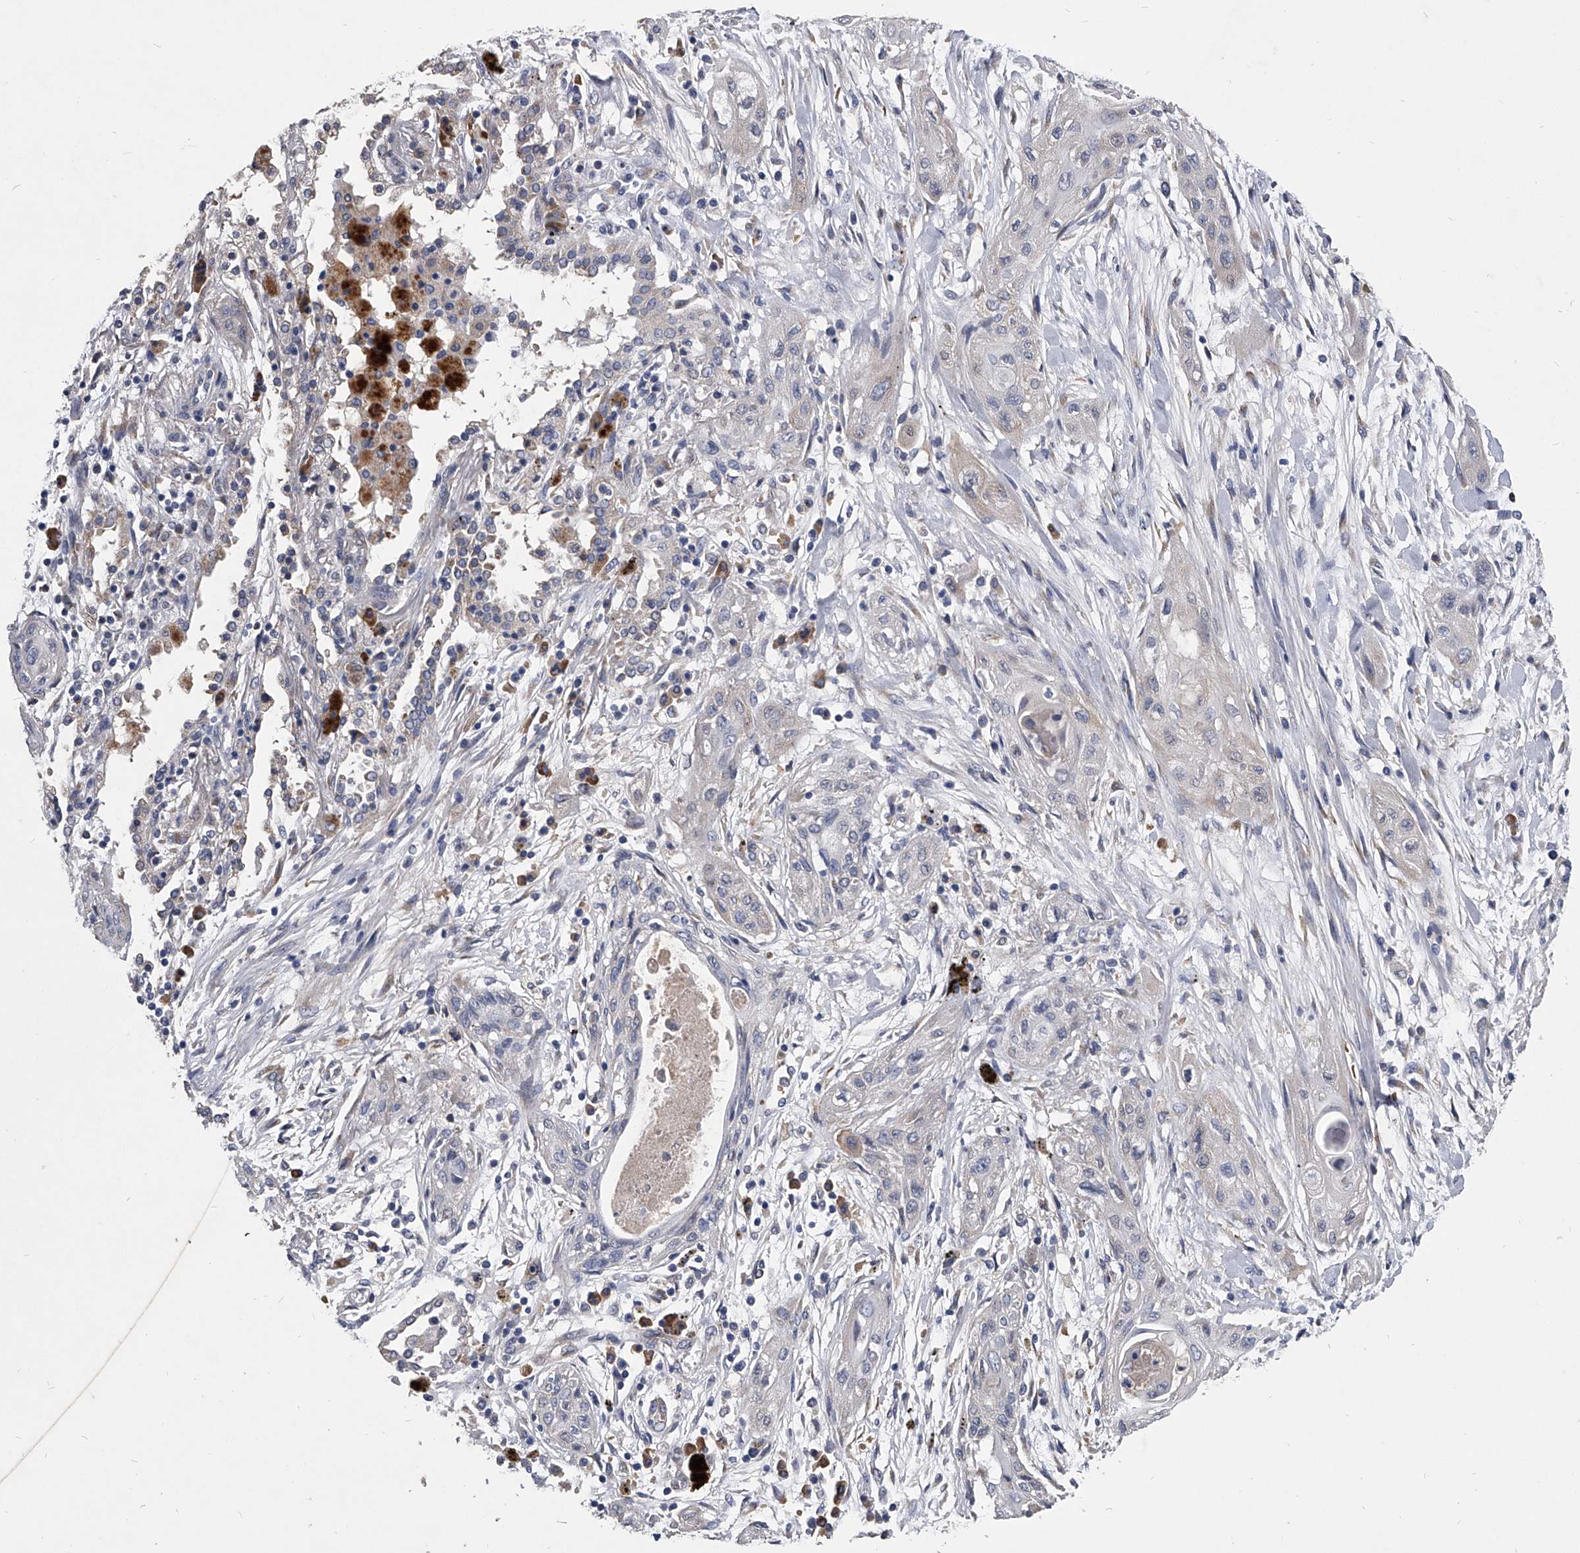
{"staining": {"intensity": "negative", "quantity": "none", "location": "none"}, "tissue": "lung cancer", "cell_type": "Tumor cells", "image_type": "cancer", "snomed": [{"axis": "morphology", "description": "Squamous cell carcinoma, NOS"}, {"axis": "topography", "description": "Lung"}], "caption": "This is a photomicrograph of immunohistochemistry (IHC) staining of lung squamous cell carcinoma, which shows no expression in tumor cells. (Stains: DAB (3,3'-diaminobenzidine) IHC with hematoxylin counter stain, Microscopy: brightfield microscopy at high magnification).", "gene": "CCR4", "patient": {"sex": "female", "age": 47}}